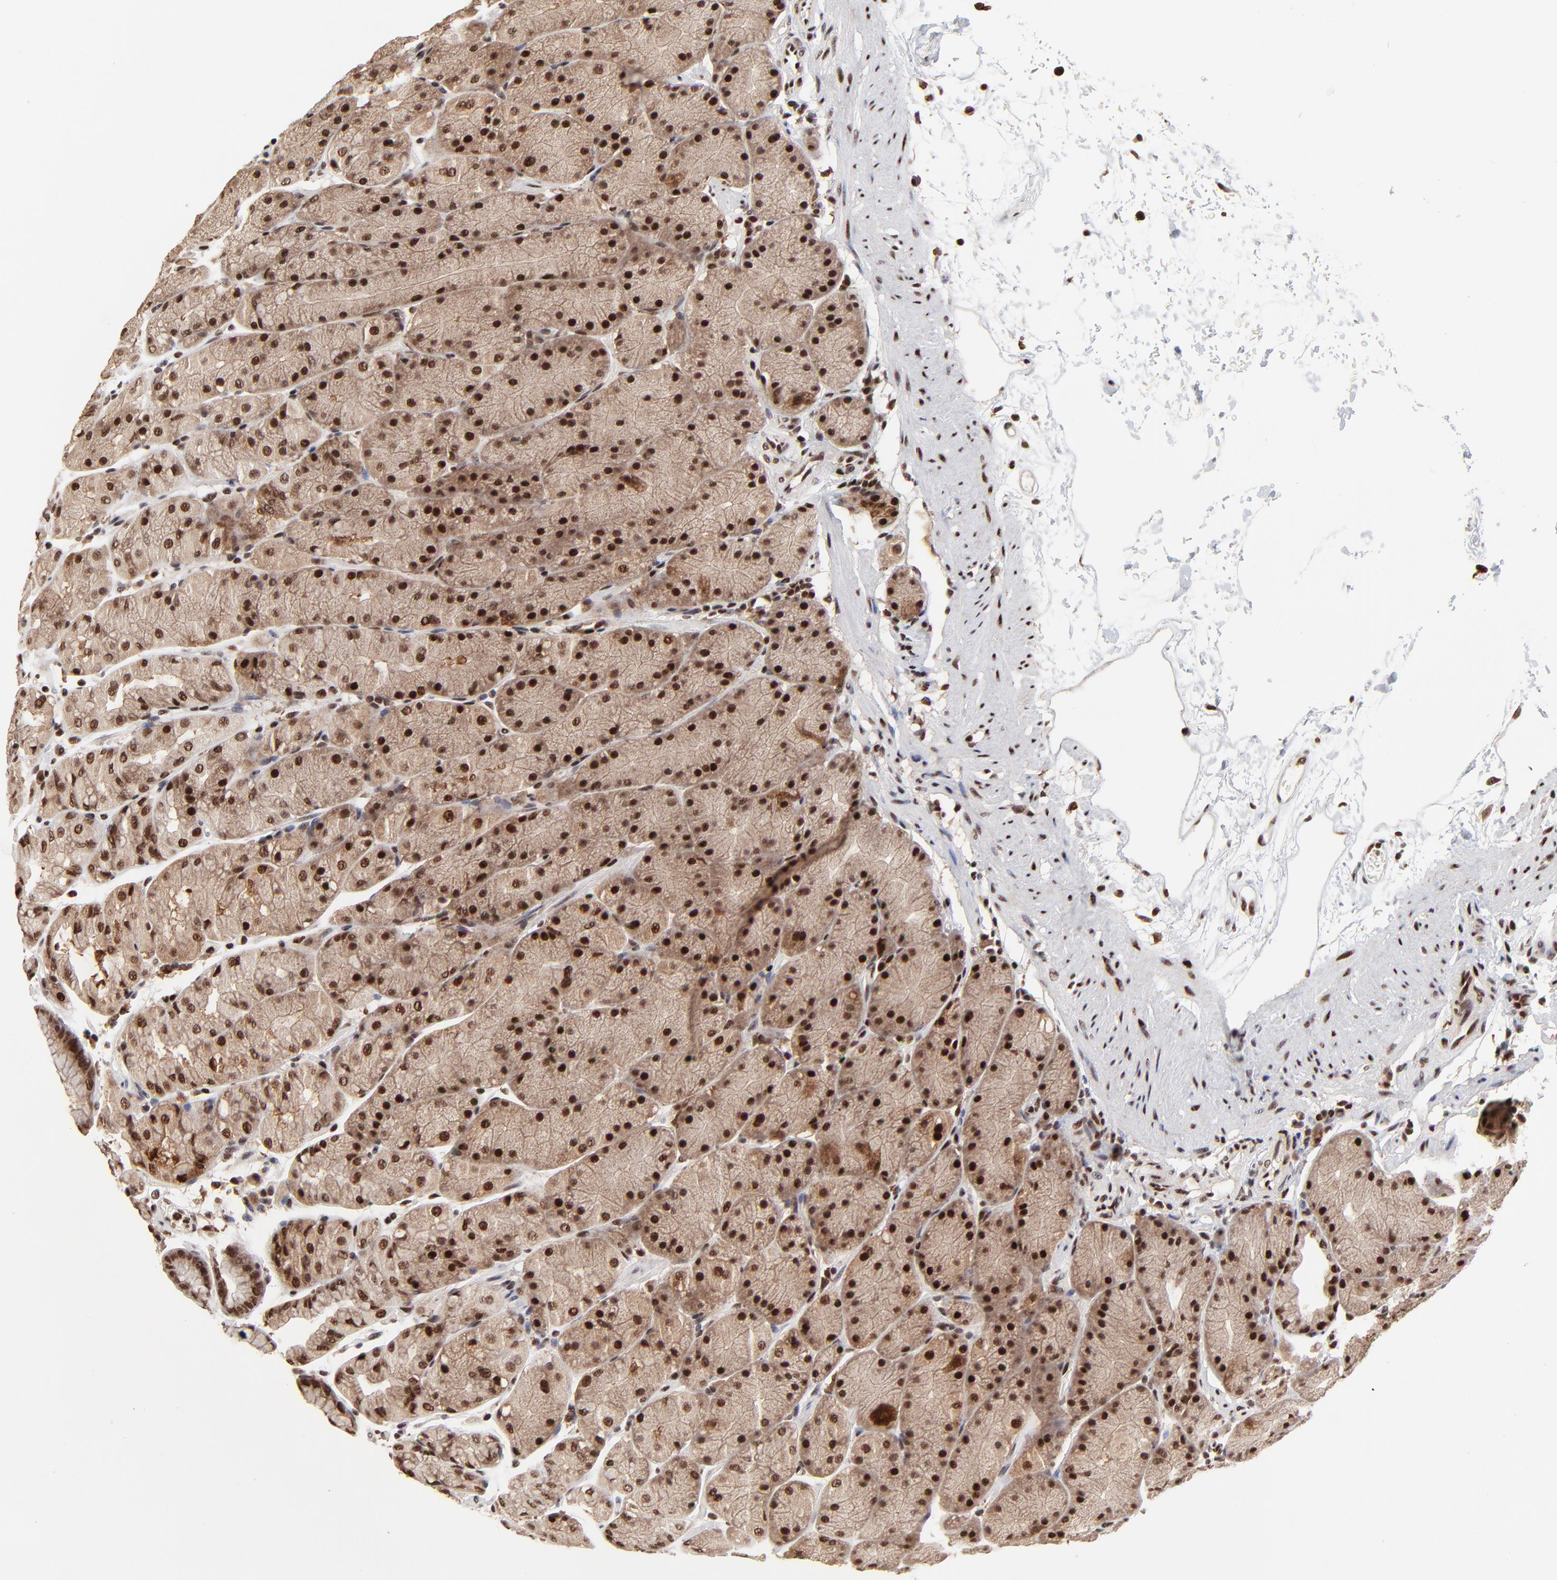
{"staining": {"intensity": "strong", "quantity": ">75%", "location": "cytoplasmic/membranous,nuclear"}, "tissue": "stomach", "cell_type": "Glandular cells", "image_type": "normal", "snomed": [{"axis": "morphology", "description": "Normal tissue, NOS"}, {"axis": "topography", "description": "Stomach, upper"}, {"axis": "topography", "description": "Stomach"}], "caption": "This photomicrograph exhibits IHC staining of benign human stomach, with high strong cytoplasmic/membranous,nuclear staining in approximately >75% of glandular cells.", "gene": "RBM22", "patient": {"sex": "male", "age": 76}}